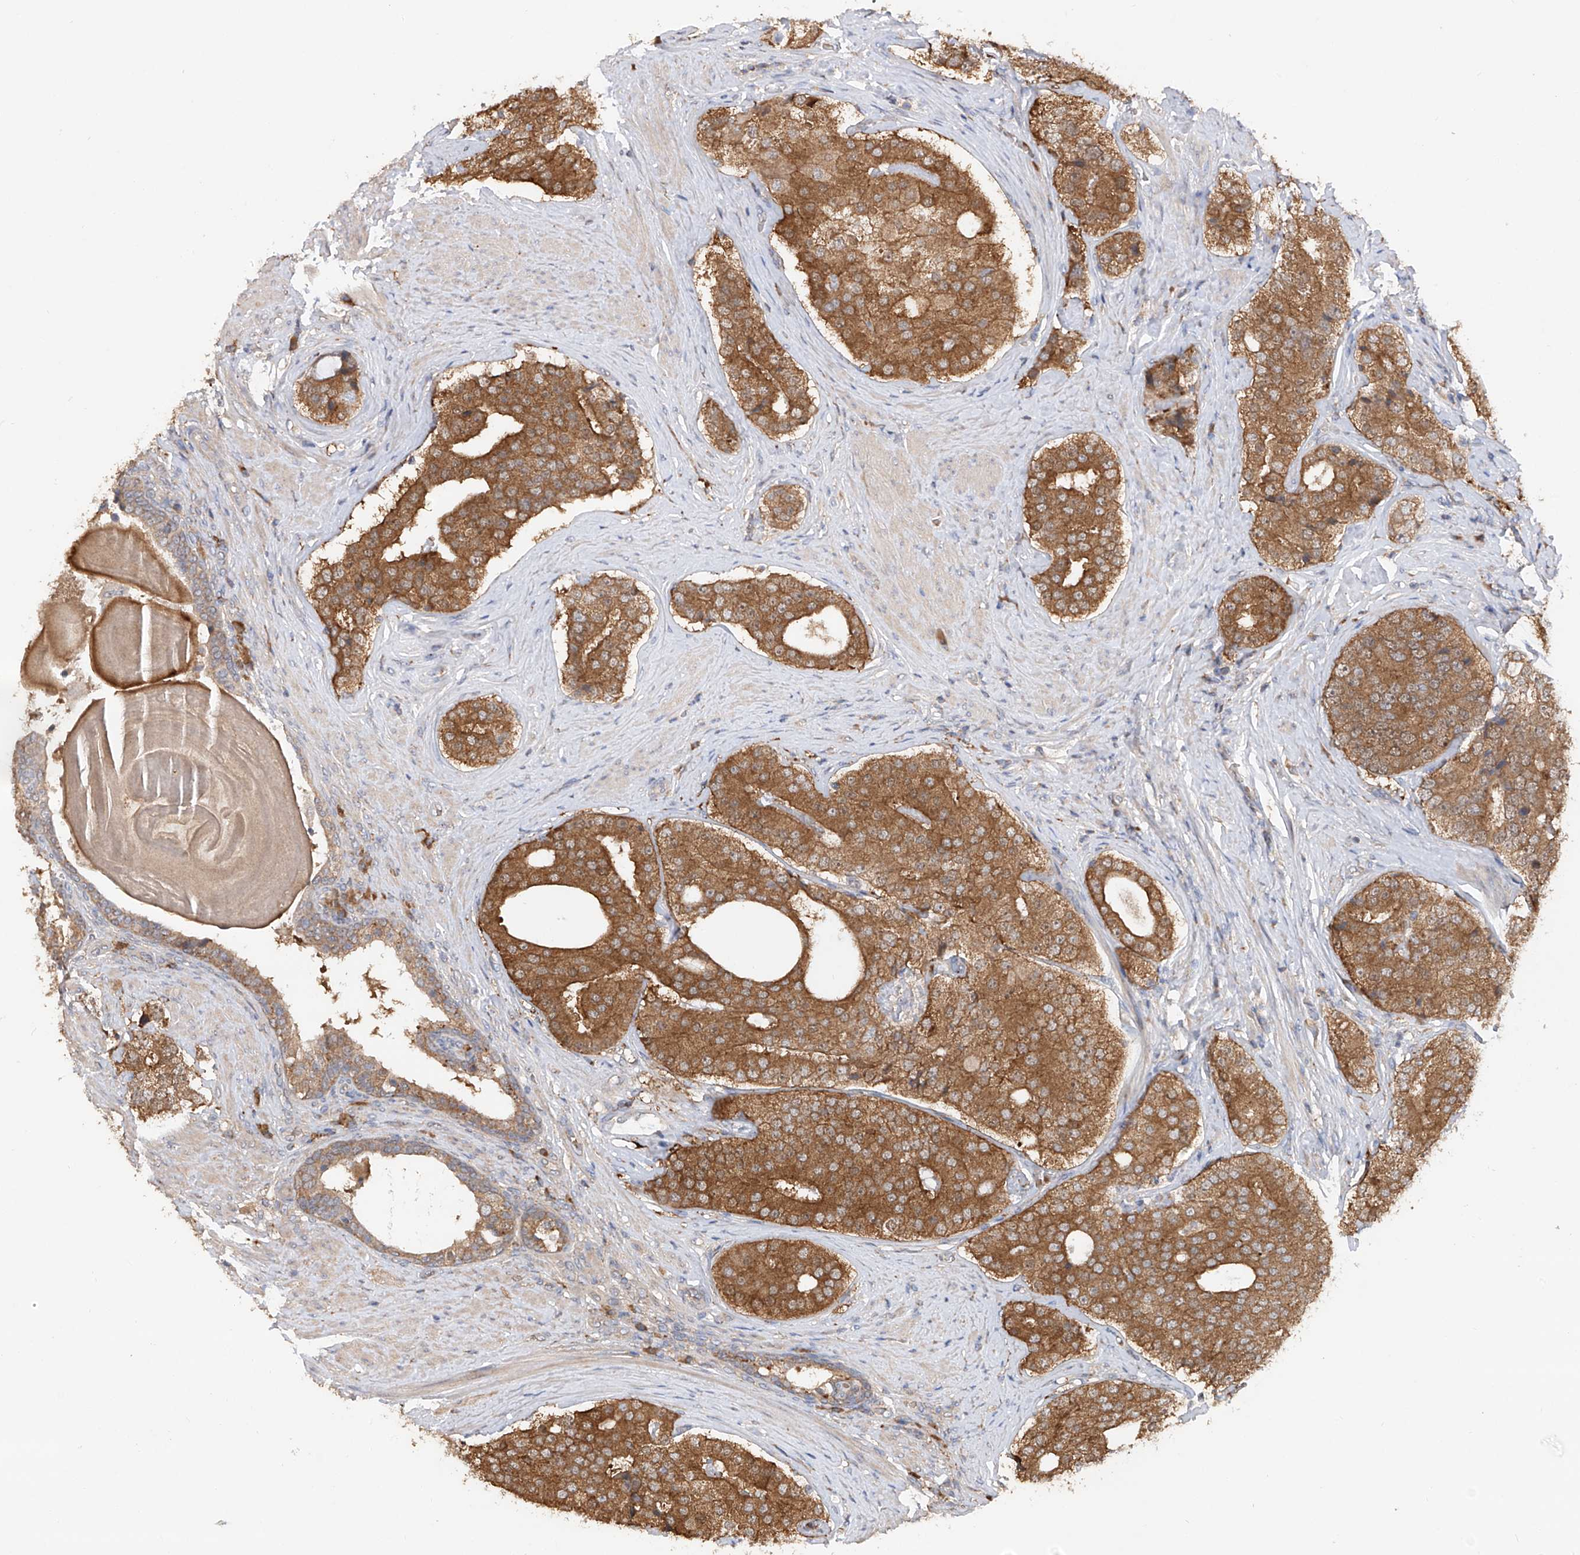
{"staining": {"intensity": "moderate", "quantity": ">75%", "location": "cytoplasmic/membranous"}, "tissue": "prostate cancer", "cell_type": "Tumor cells", "image_type": "cancer", "snomed": [{"axis": "morphology", "description": "Adenocarcinoma, High grade"}, {"axis": "topography", "description": "Prostate"}], "caption": "An IHC histopathology image of neoplastic tissue is shown. Protein staining in brown labels moderate cytoplasmic/membranous positivity in prostate cancer within tumor cells.", "gene": "EDN1", "patient": {"sex": "male", "age": 56}}